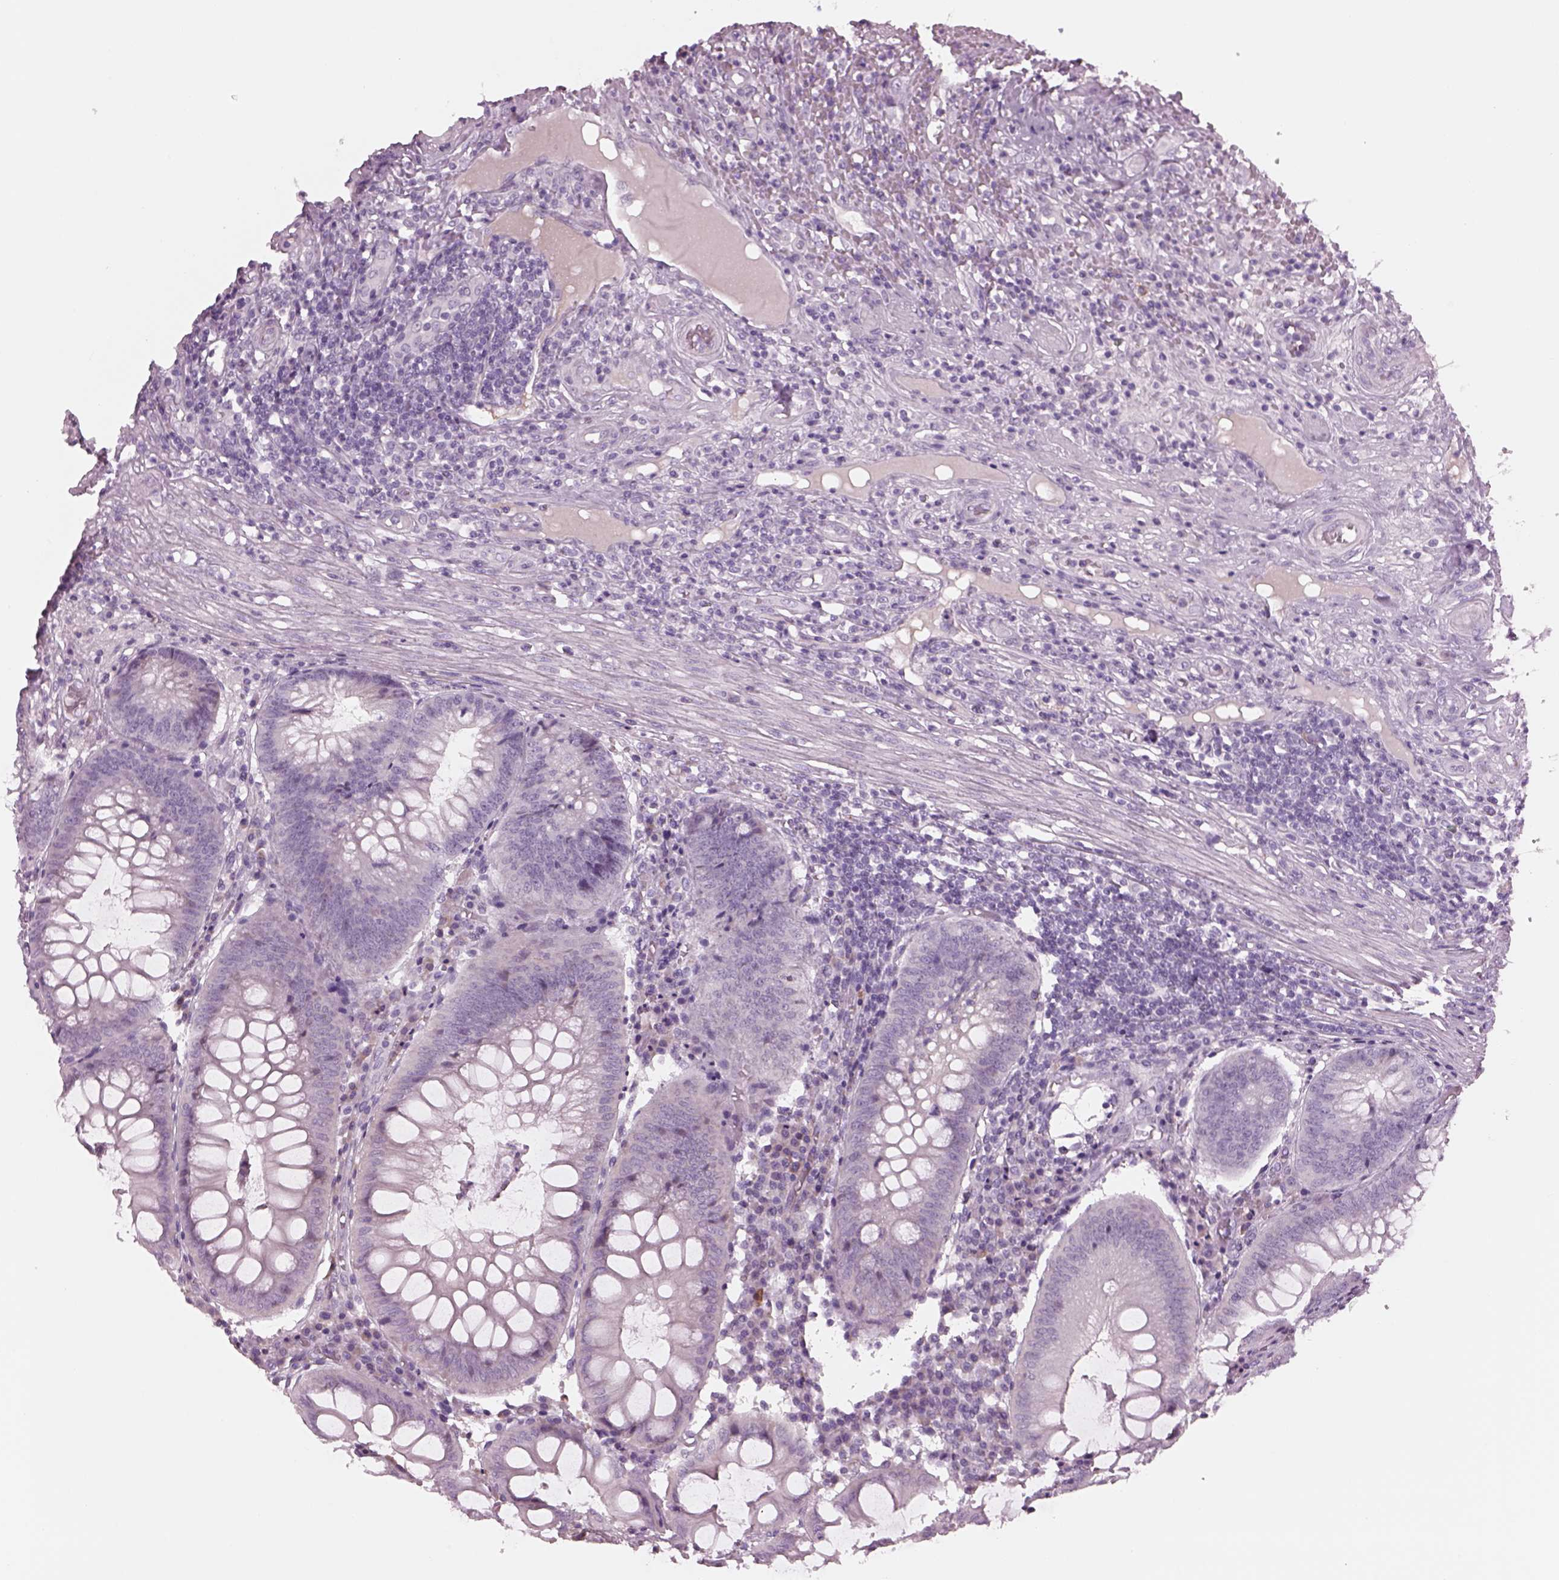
{"staining": {"intensity": "negative", "quantity": "none", "location": "none"}, "tissue": "appendix", "cell_type": "Glandular cells", "image_type": "normal", "snomed": [{"axis": "morphology", "description": "Normal tissue, NOS"}, {"axis": "morphology", "description": "Inflammation, NOS"}, {"axis": "topography", "description": "Appendix"}], "caption": "IHC histopathology image of normal human appendix stained for a protein (brown), which shows no expression in glandular cells.", "gene": "CYLC1", "patient": {"sex": "male", "age": 16}}